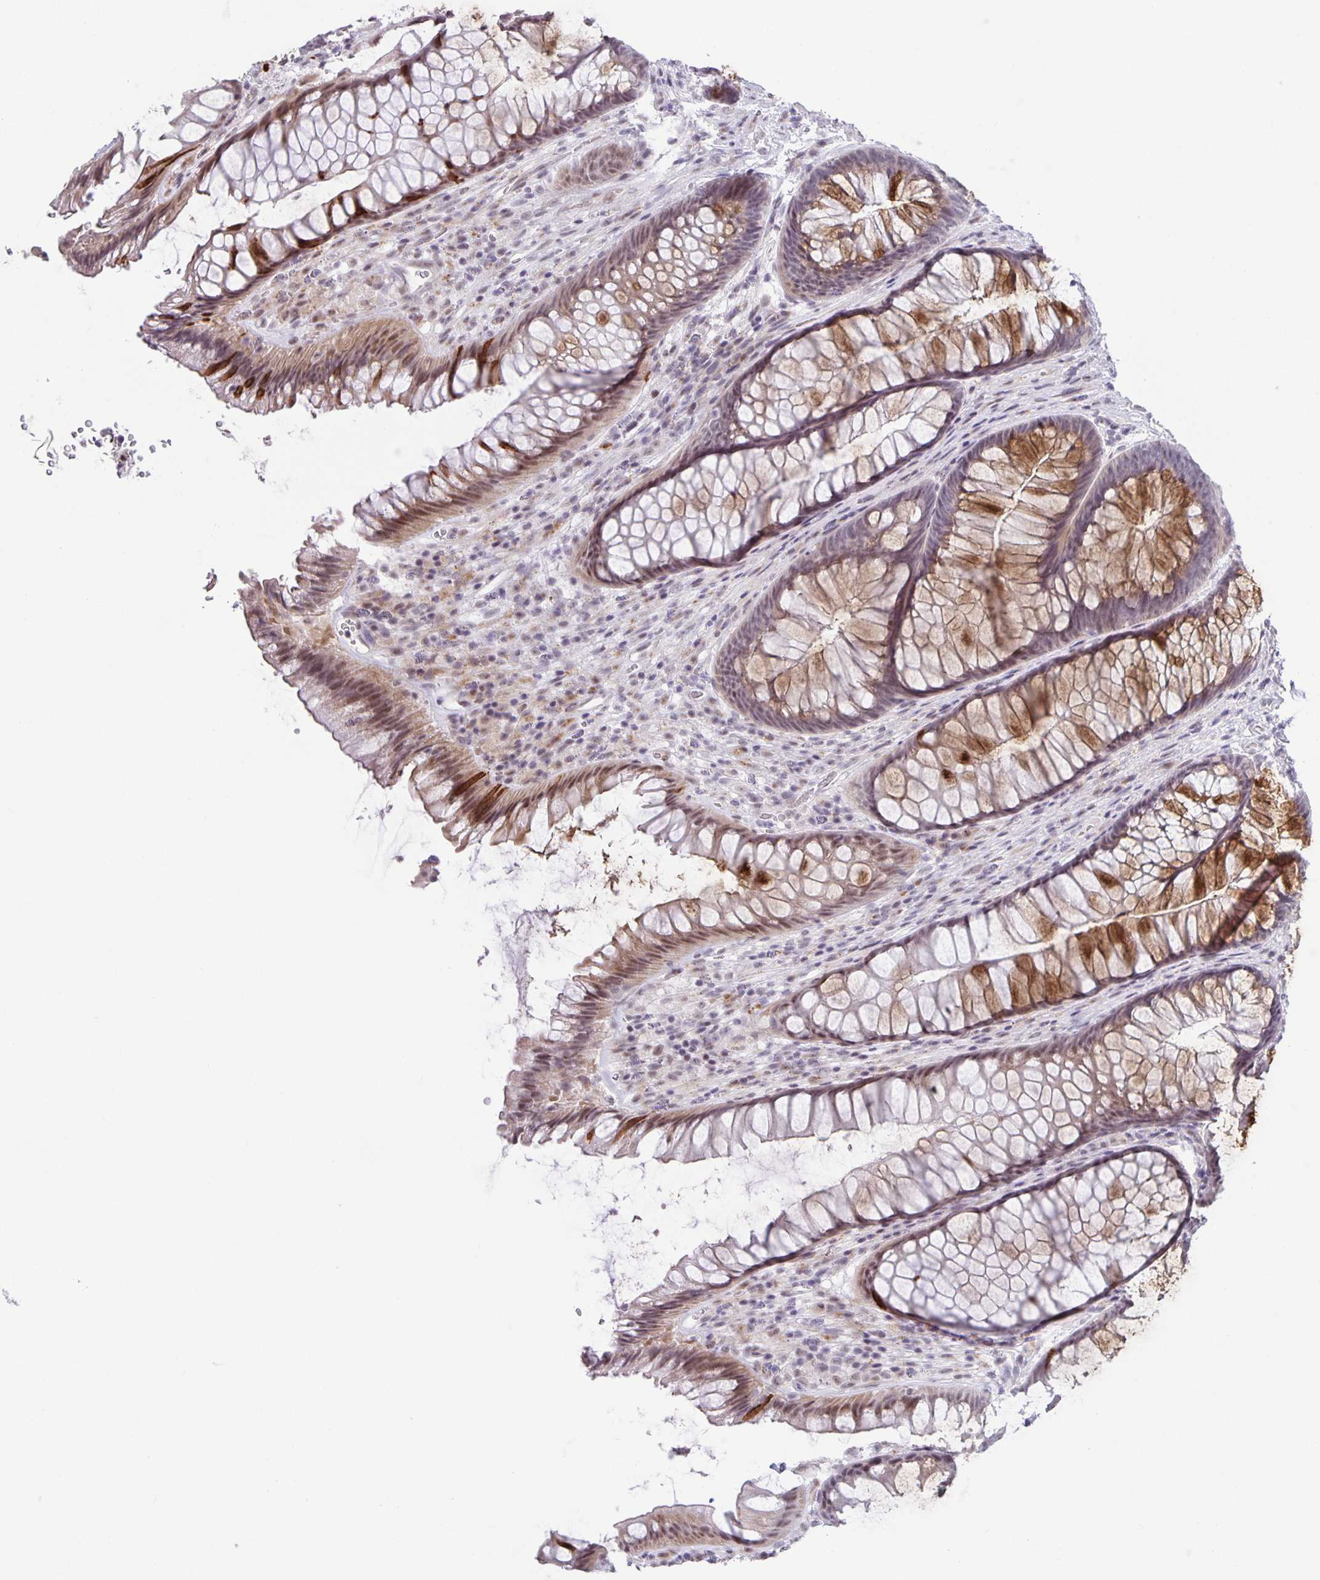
{"staining": {"intensity": "moderate", "quantity": ">75%", "location": "cytoplasmic/membranous,nuclear"}, "tissue": "rectum", "cell_type": "Glandular cells", "image_type": "normal", "snomed": [{"axis": "morphology", "description": "Normal tissue, NOS"}, {"axis": "topography", "description": "Rectum"}], "caption": "The histopathology image displays immunohistochemical staining of unremarkable rectum. There is moderate cytoplasmic/membranous,nuclear staining is seen in about >75% of glandular cells.", "gene": "PHRF1", "patient": {"sex": "male", "age": 53}}